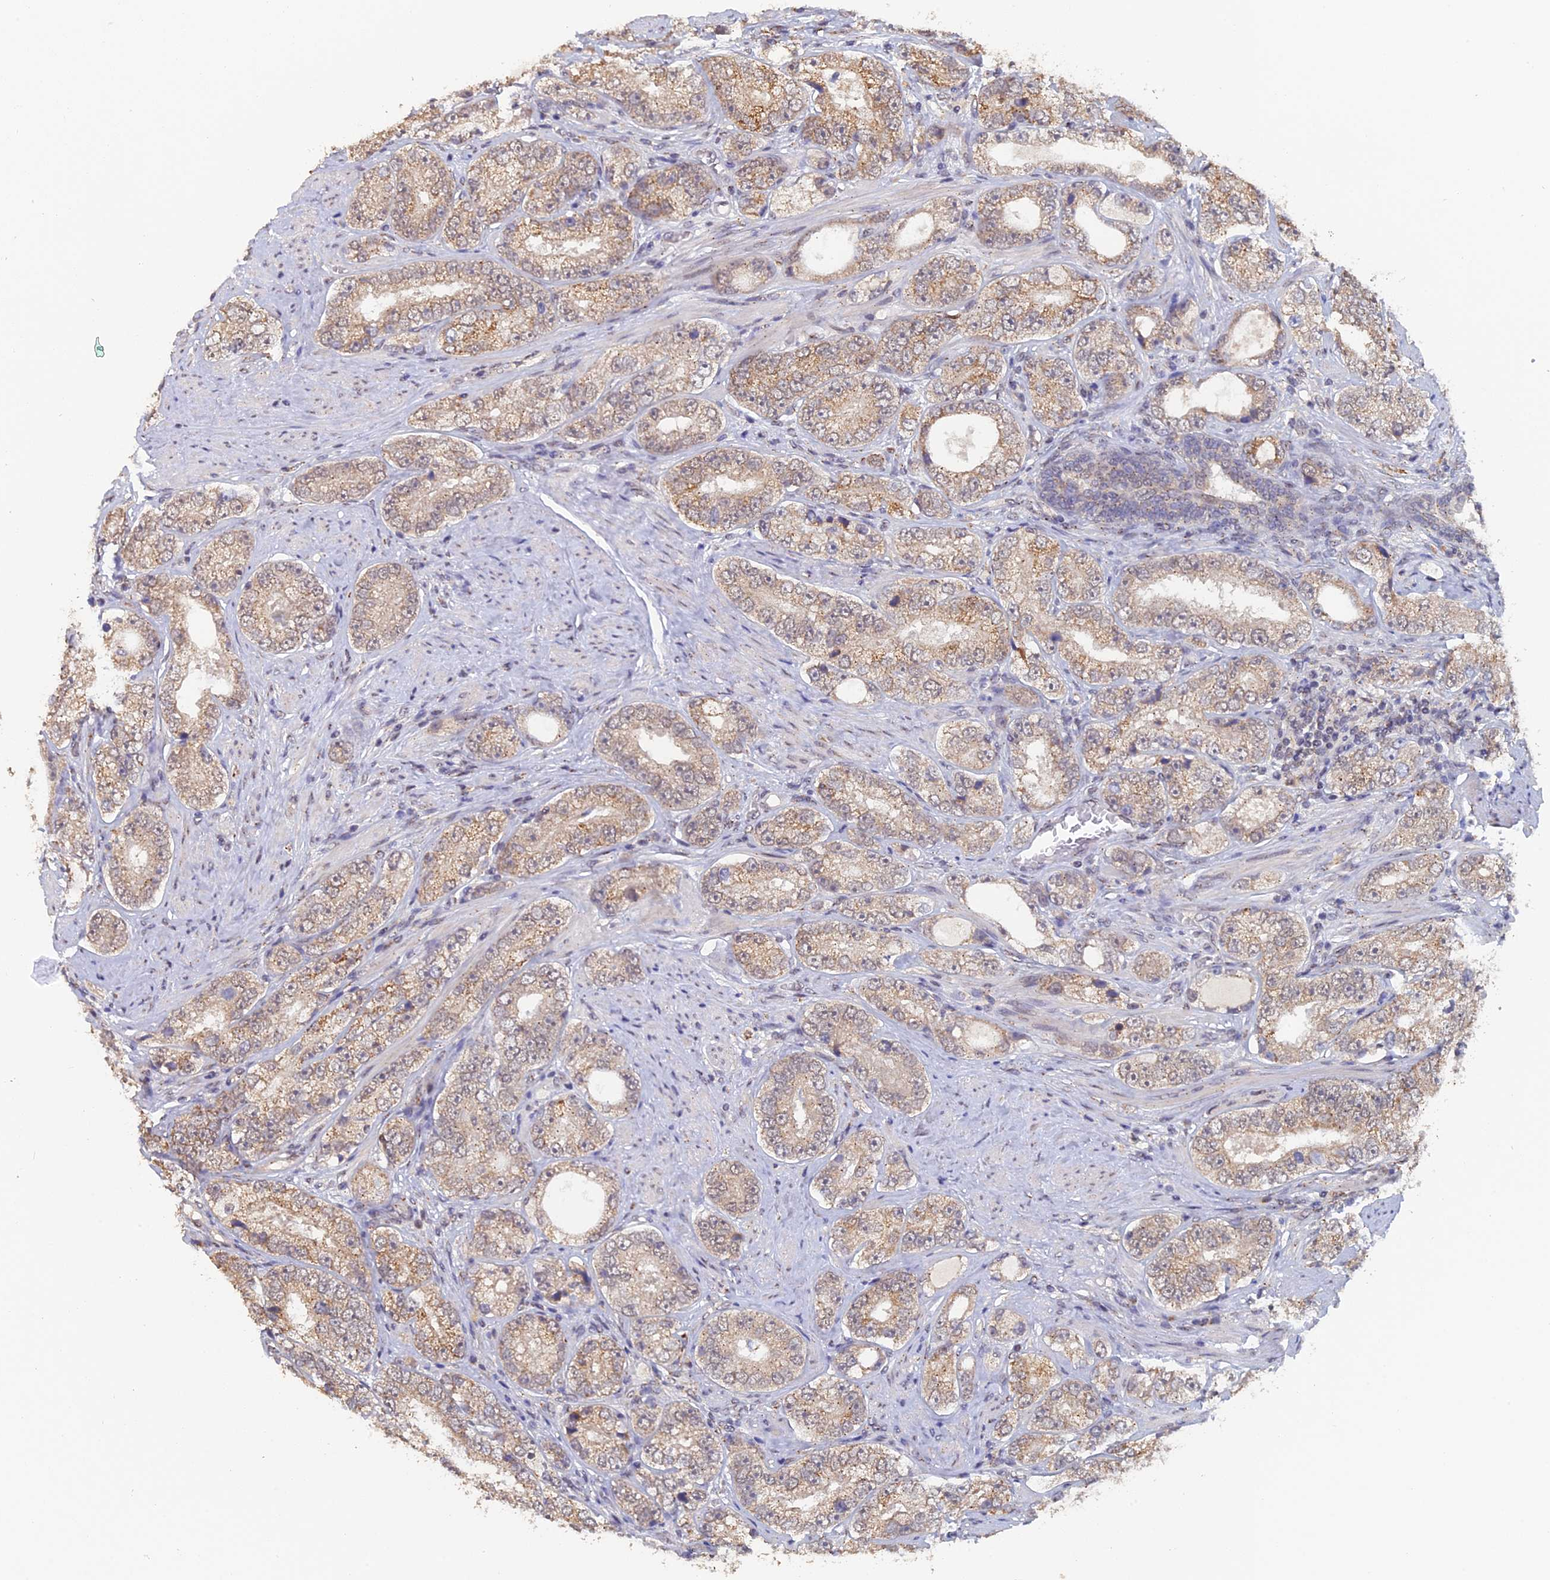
{"staining": {"intensity": "weak", "quantity": ">75%", "location": "cytoplasmic/membranous"}, "tissue": "prostate cancer", "cell_type": "Tumor cells", "image_type": "cancer", "snomed": [{"axis": "morphology", "description": "Adenocarcinoma, High grade"}, {"axis": "topography", "description": "Prostate"}], "caption": "Adenocarcinoma (high-grade) (prostate) stained with DAB (3,3'-diaminobenzidine) immunohistochemistry (IHC) exhibits low levels of weak cytoplasmic/membranous staining in approximately >75% of tumor cells.", "gene": "PIGQ", "patient": {"sex": "male", "age": 56}}